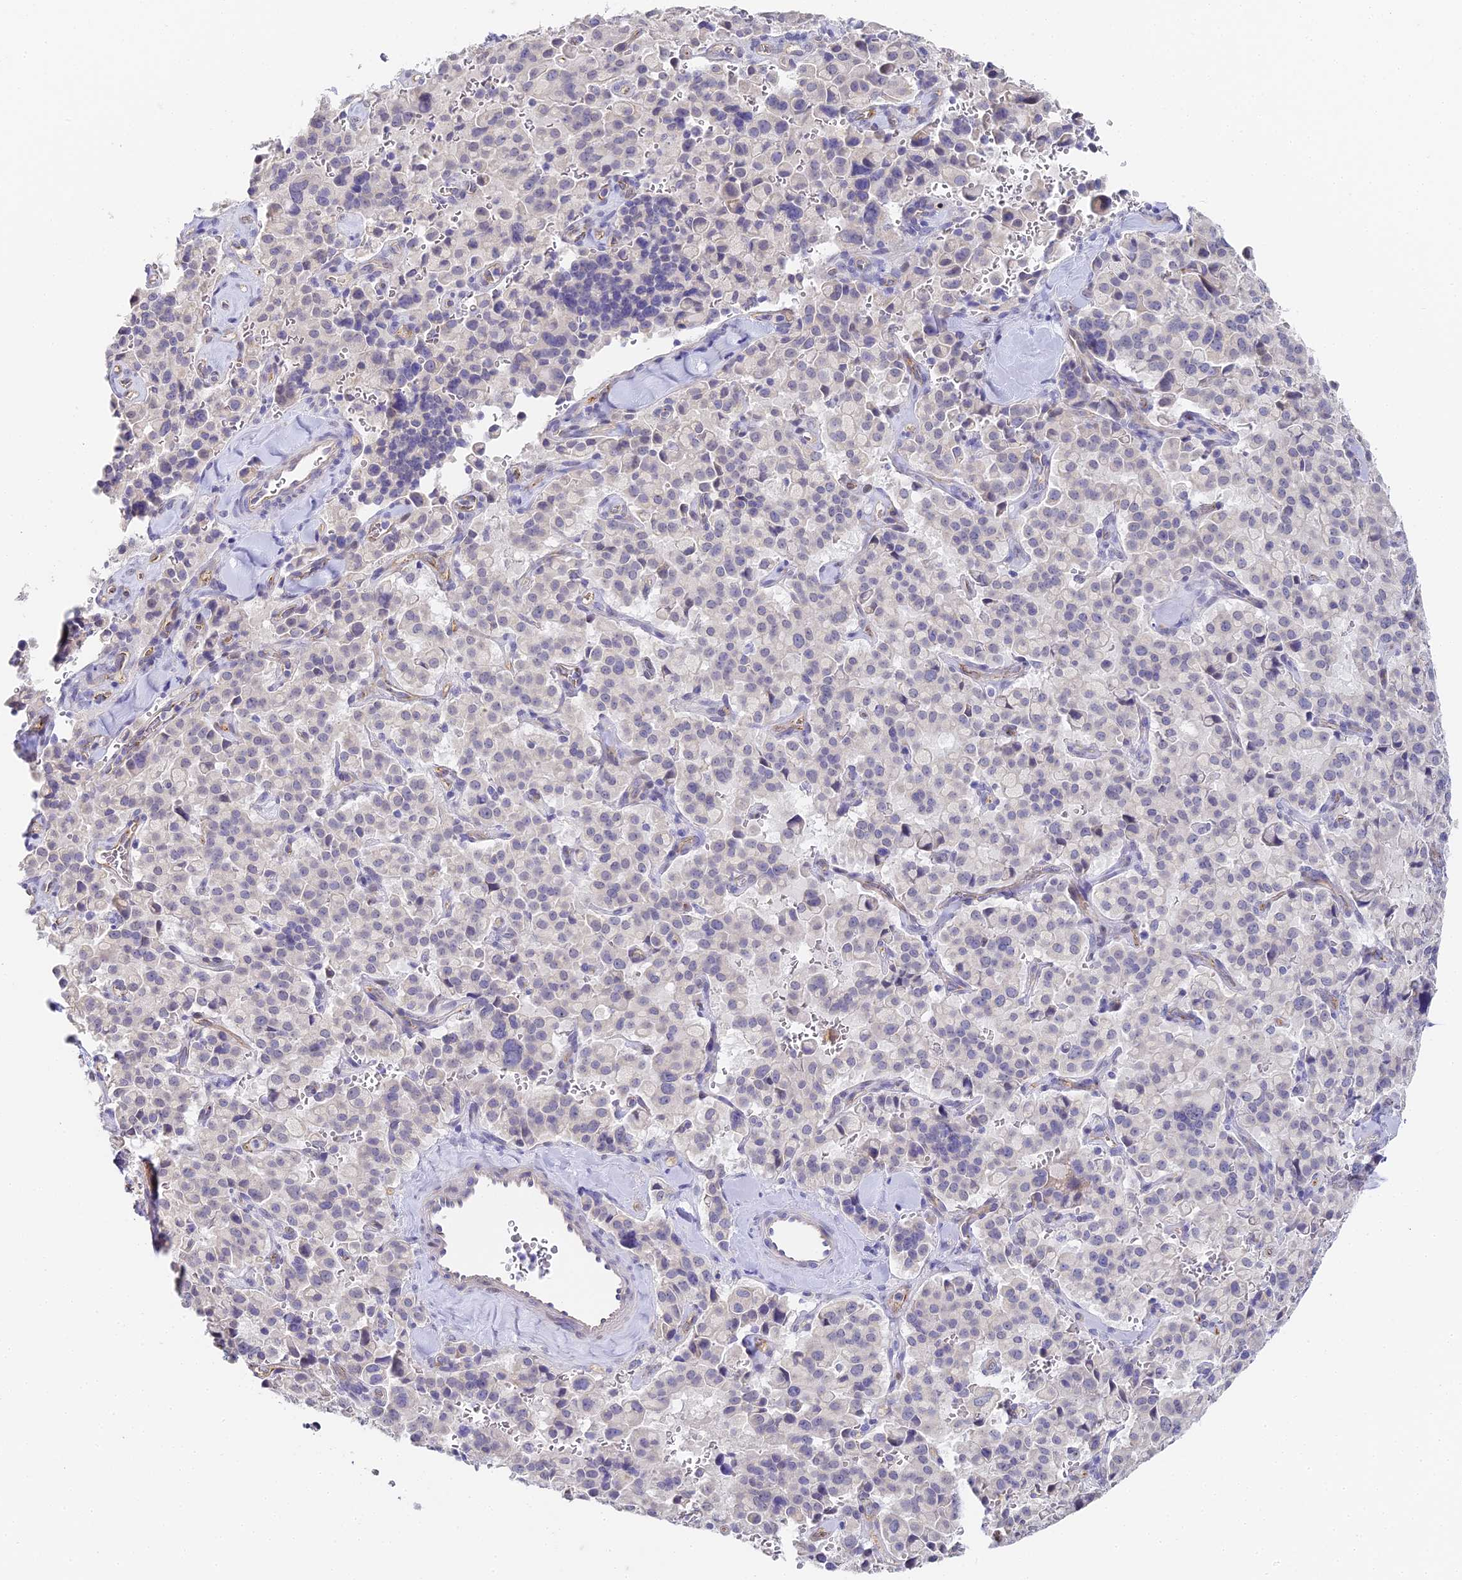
{"staining": {"intensity": "negative", "quantity": "none", "location": "none"}, "tissue": "pancreatic cancer", "cell_type": "Tumor cells", "image_type": "cancer", "snomed": [{"axis": "morphology", "description": "Adenocarcinoma, NOS"}, {"axis": "topography", "description": "Pancreas"}], "caption": "IHC histopathology image of neoplastic tissue: human adenocarcinoma (pancreatic) stained with DAB exhibits no significant protein expression in tumor cells.", "gene": "GJA1", "patient": {"sex": "male", "age": 65}}